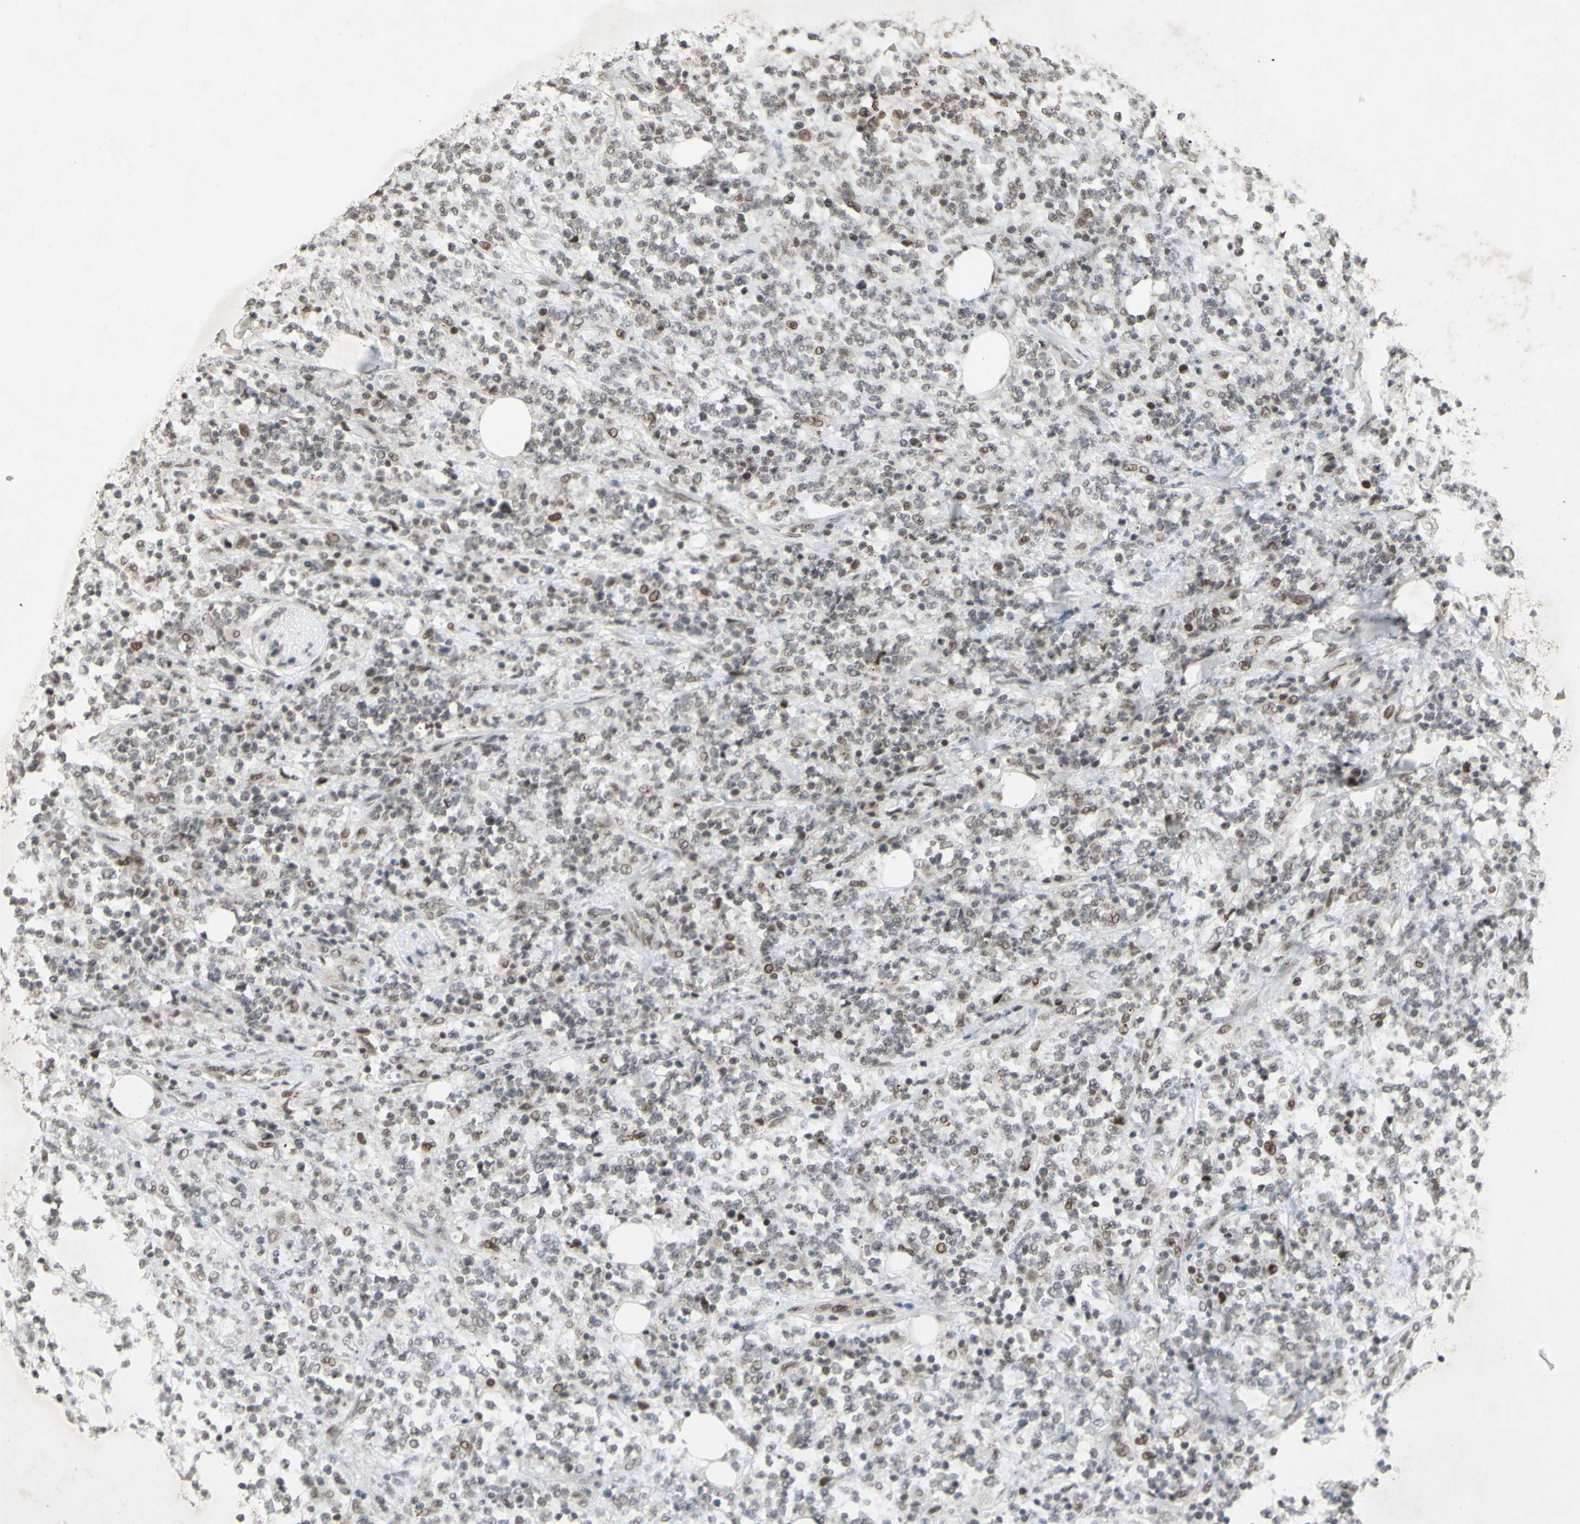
{"staining": {"intensity": "moderate", "quantity": "25%-75%", "location": "nuclear"}, "tissue": "lymphoma", "cell_type": "Tumor cells", "image_type": "cancer", "snomed": [{"axis": "morphology", "description": "Malignant lymphoma, non-Hodgkin's type, High grade"}, {"axis": "topography", "description": "Soft tissue"}], "caption": "High-grade malignant lymphoma, non-Hodgkin's type stained with IHC reveals moderate nuclear staining in approximately 25%-75% of tumor cells.", "gene": "CENPB", "patient": {"sex": "male", "age": 18}}